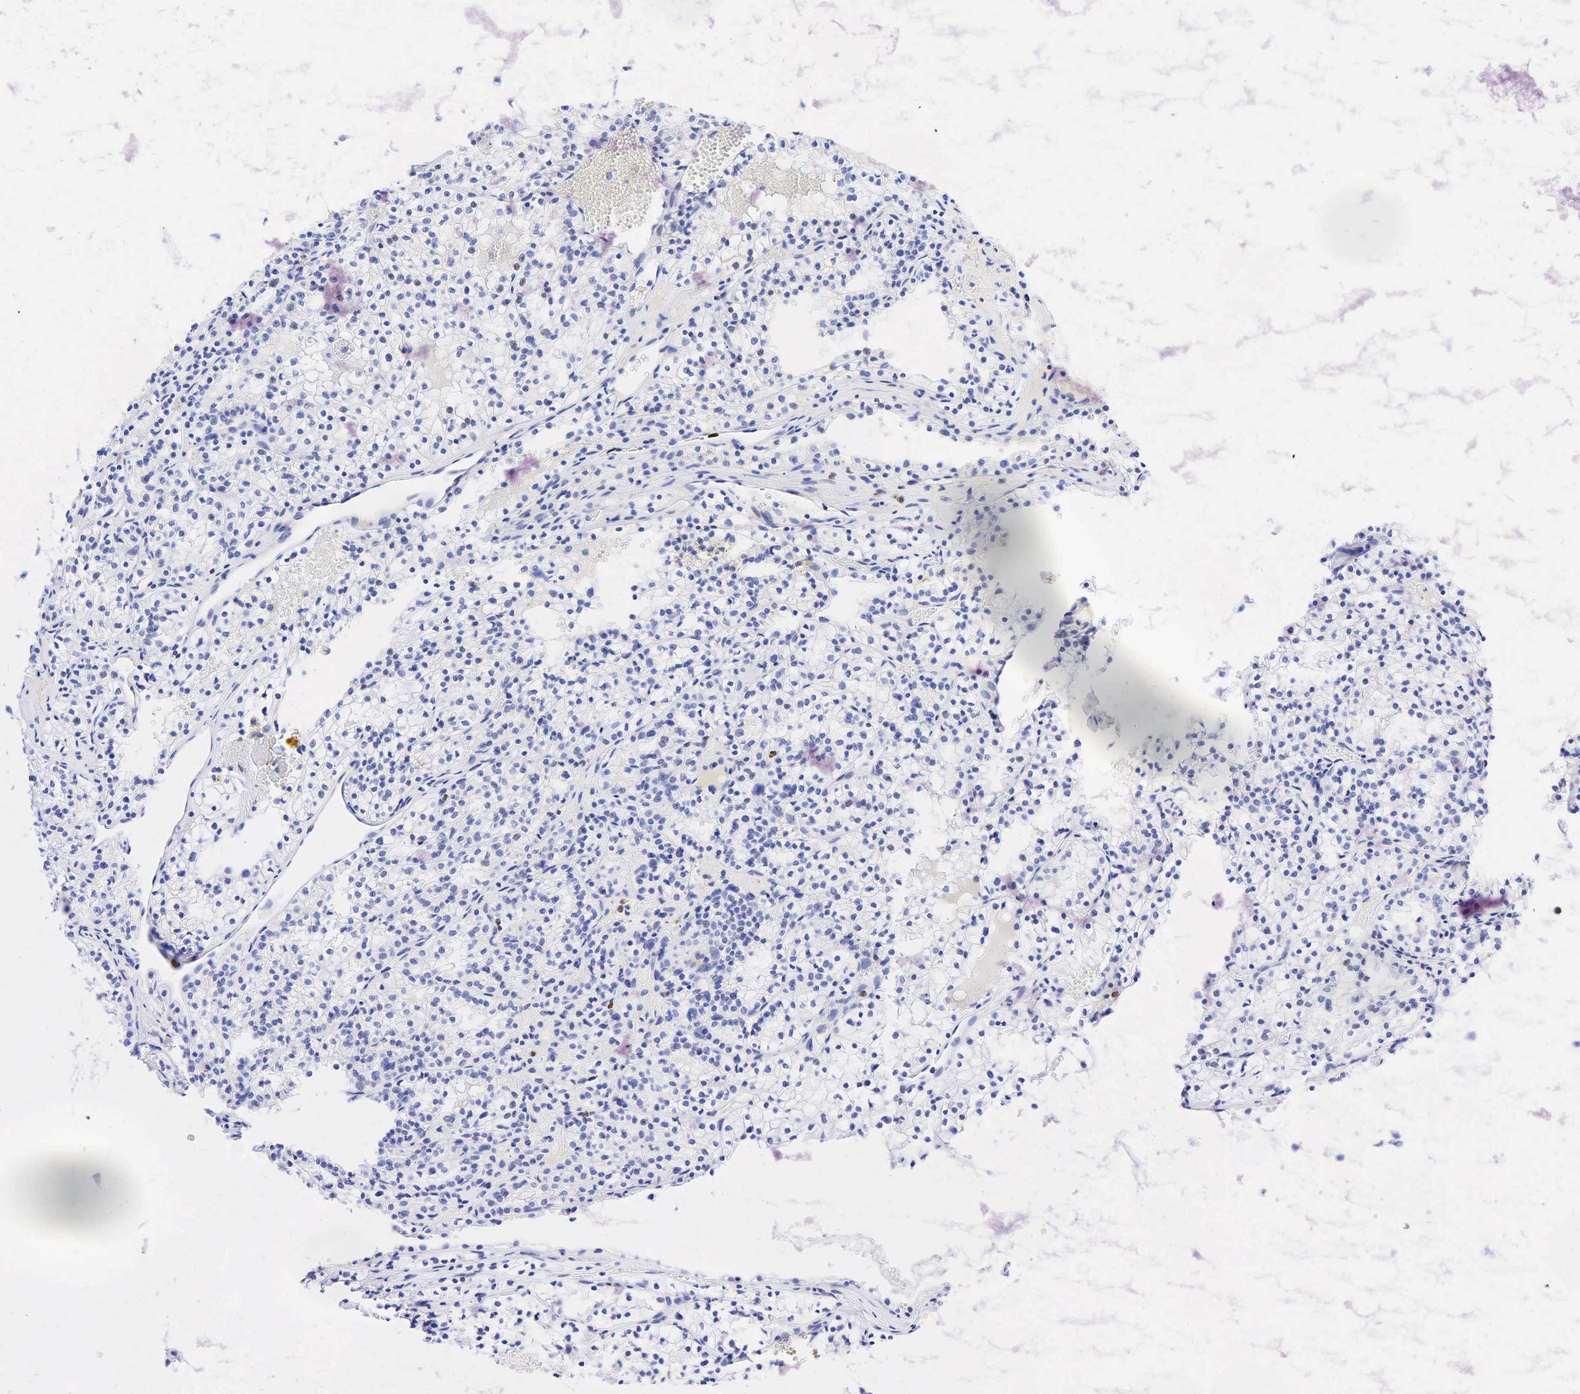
{"staining": {"intensity": "weak", "quantity": "<25%", "location": "cytoplasmic/membranous,nuclear"}, "tissue": "renal cancer", "cell_type": "Tumor cells", "image_type": "cancer", "snomed": [{"axis": "morphology", "description": "Adenocarcinoma, NOS"}, {"axis": "topography", "description": "Kidney"}], "caption": "IHC of human renal adenocarcinoma shows no staining in tumor cells.", "gene": "FUT4", "patient": {"sex": "male", "age": 61}}